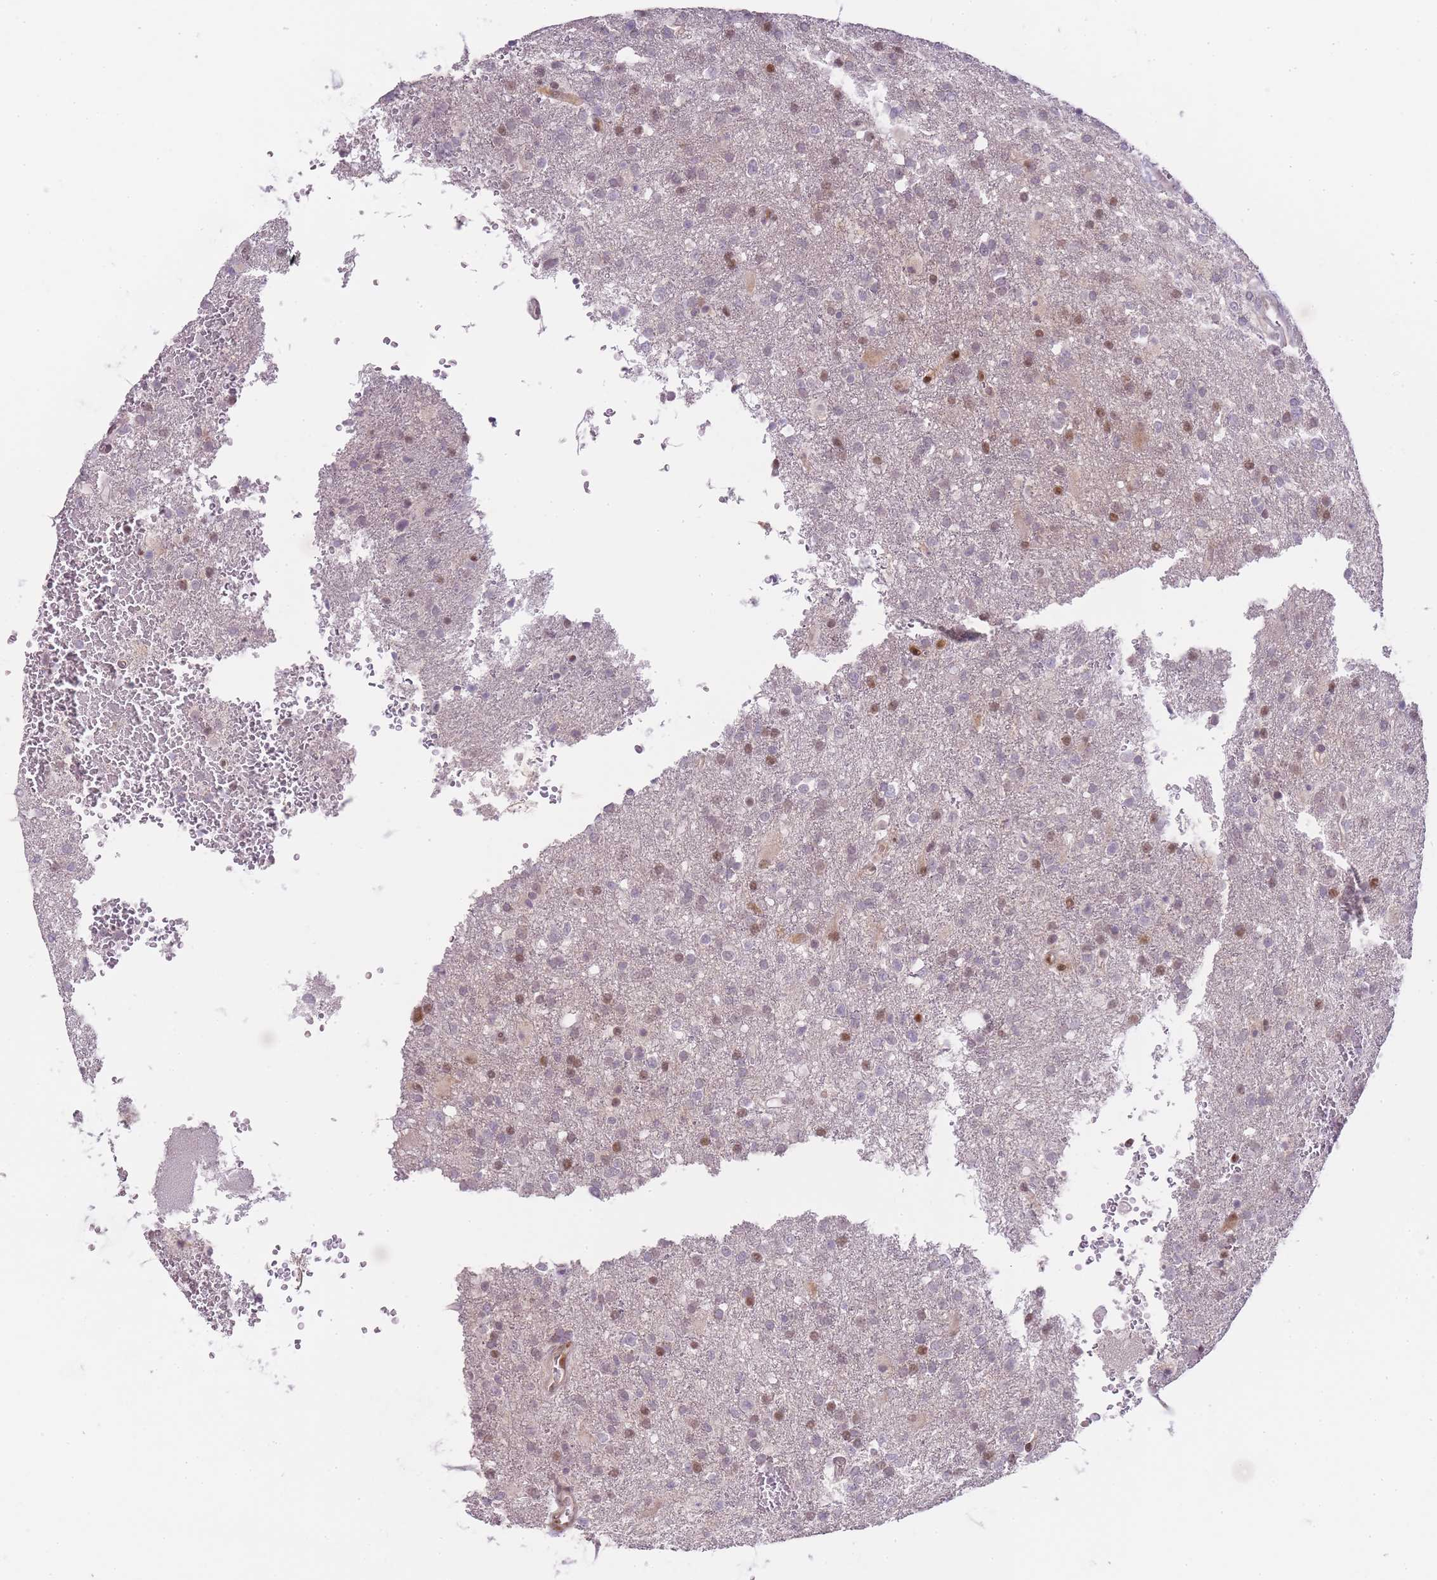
{"staining": {"intensity": "moderate", "quantity": "25%-75%", "location": "nuclear"}, "tissue": "glioma", "cell_type": "Tumor cells", "image_type": "cancer", "snomed": [{"axis": "morphology", "description": "Glioma, malignant, High grade"}, {"axis": "topography", "description": "Brain"}], "caption": "Glioma stained with DAB immunohistochemistry (IHC) shows medium levels of moderate nuclear staining in approximately 25%-75% of tumor cells.", "gene": "OGG1", "patient": {"sex": "female", "age": 74}}